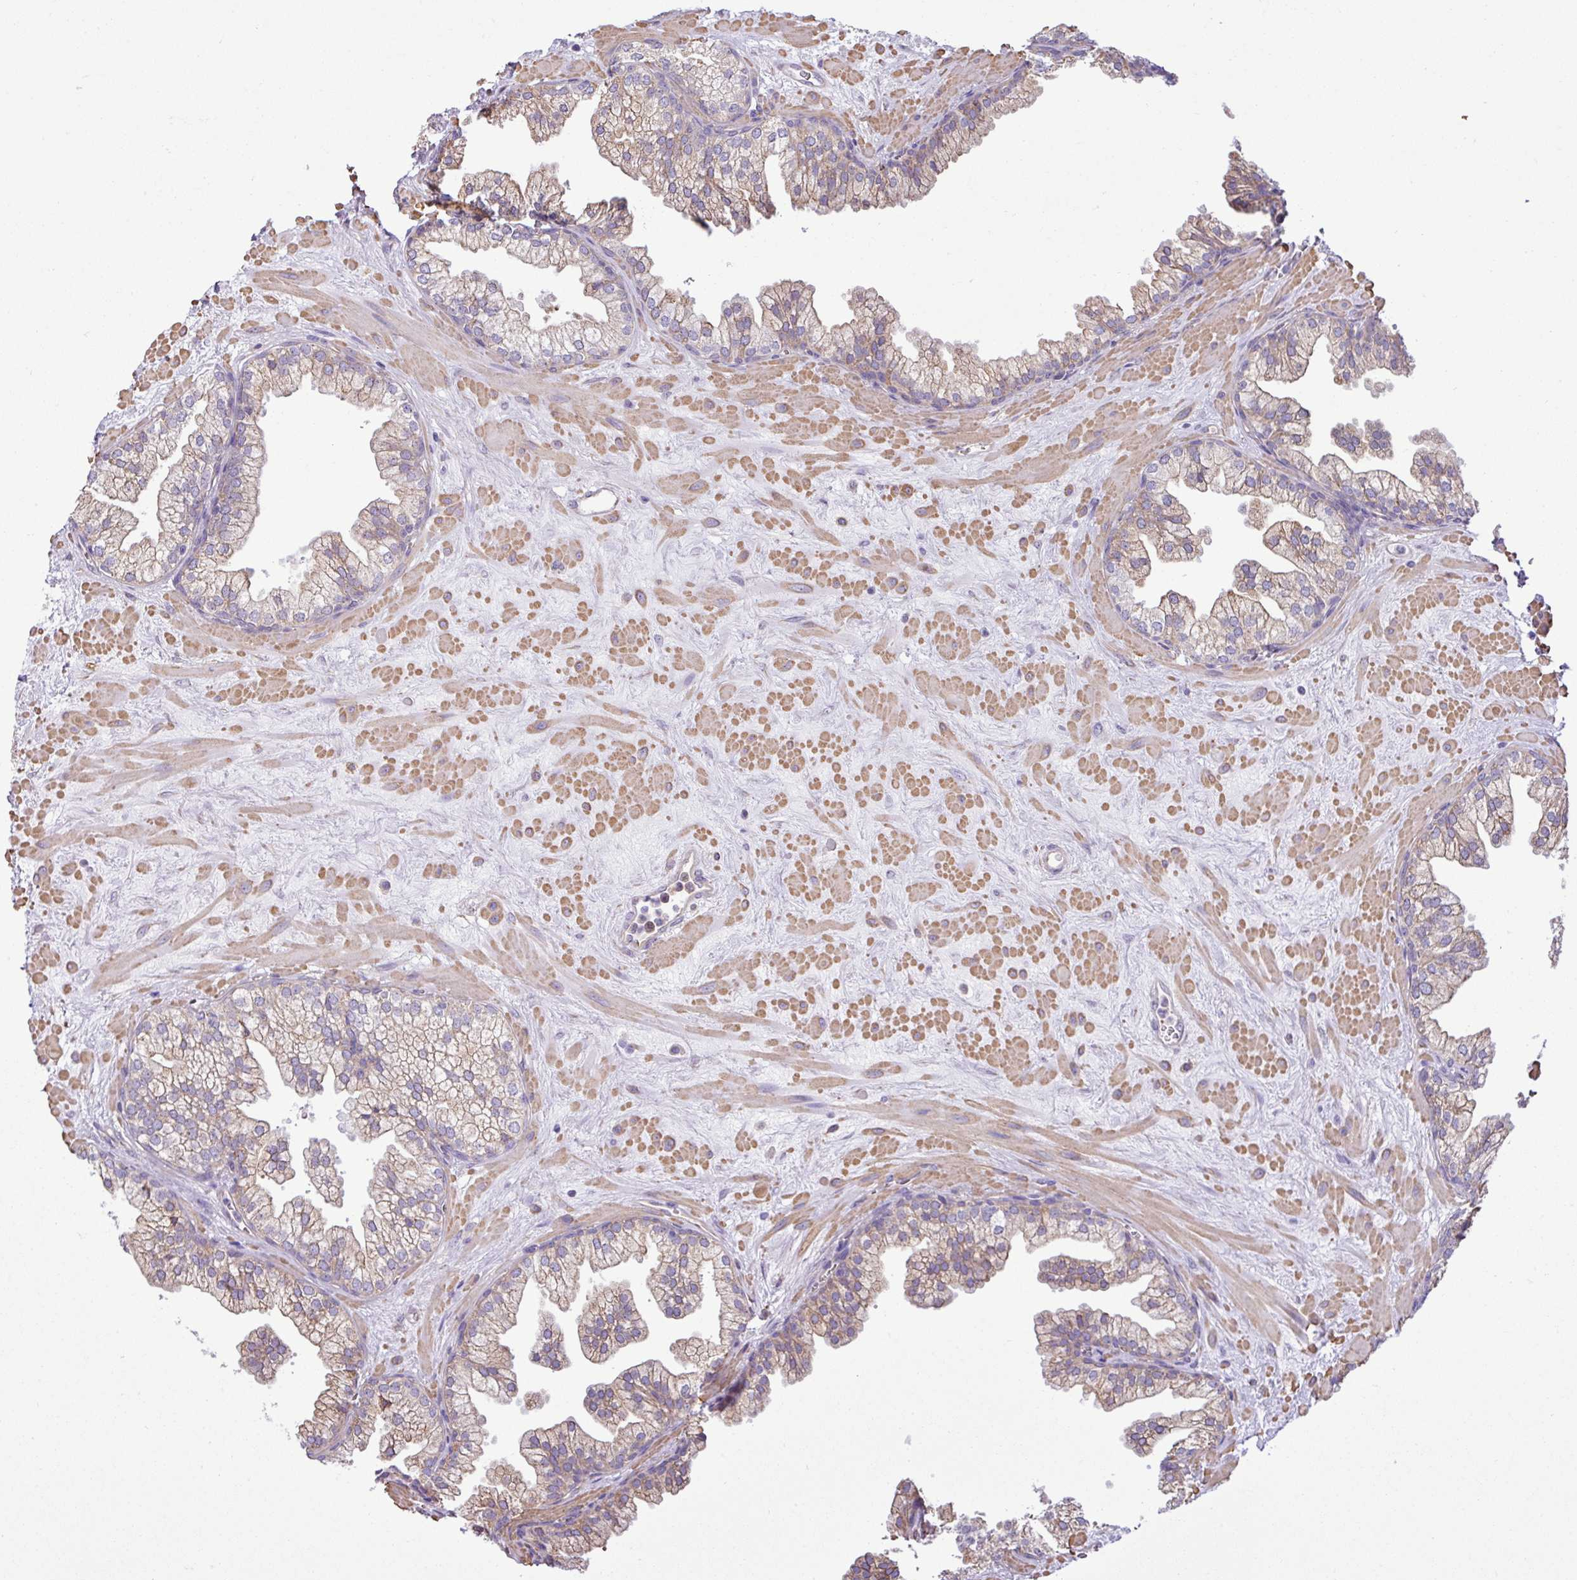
{"staining": {"intensity": "weak", "quantity": "25%-75%", "location": "cytoplasmic/membranous"}, "tissue": "prostate", "cell_type": "Glandular cells", "image_type": "normal", "snomed": [{"axis": "morphology", "description": "Normal tissue, NOS"}, {"axis": "topography", "description": "Prostate"}, {"axis": "topography", "description": "Peripheral nerve tissue"}], "caption": "High-power microscopy captured an immunohistochemistry micrograph of unremarkable prostate, revealing weak cytoplasmic/membranous positivity in approximately 25%-75% of glandular cells. (DAB (3,3'-diaminobenzidine) IHC with brightfield microscopy, high magnification).", "gene": "ZSCAN5A", "patient": {"sex": "male", "age": 61}}